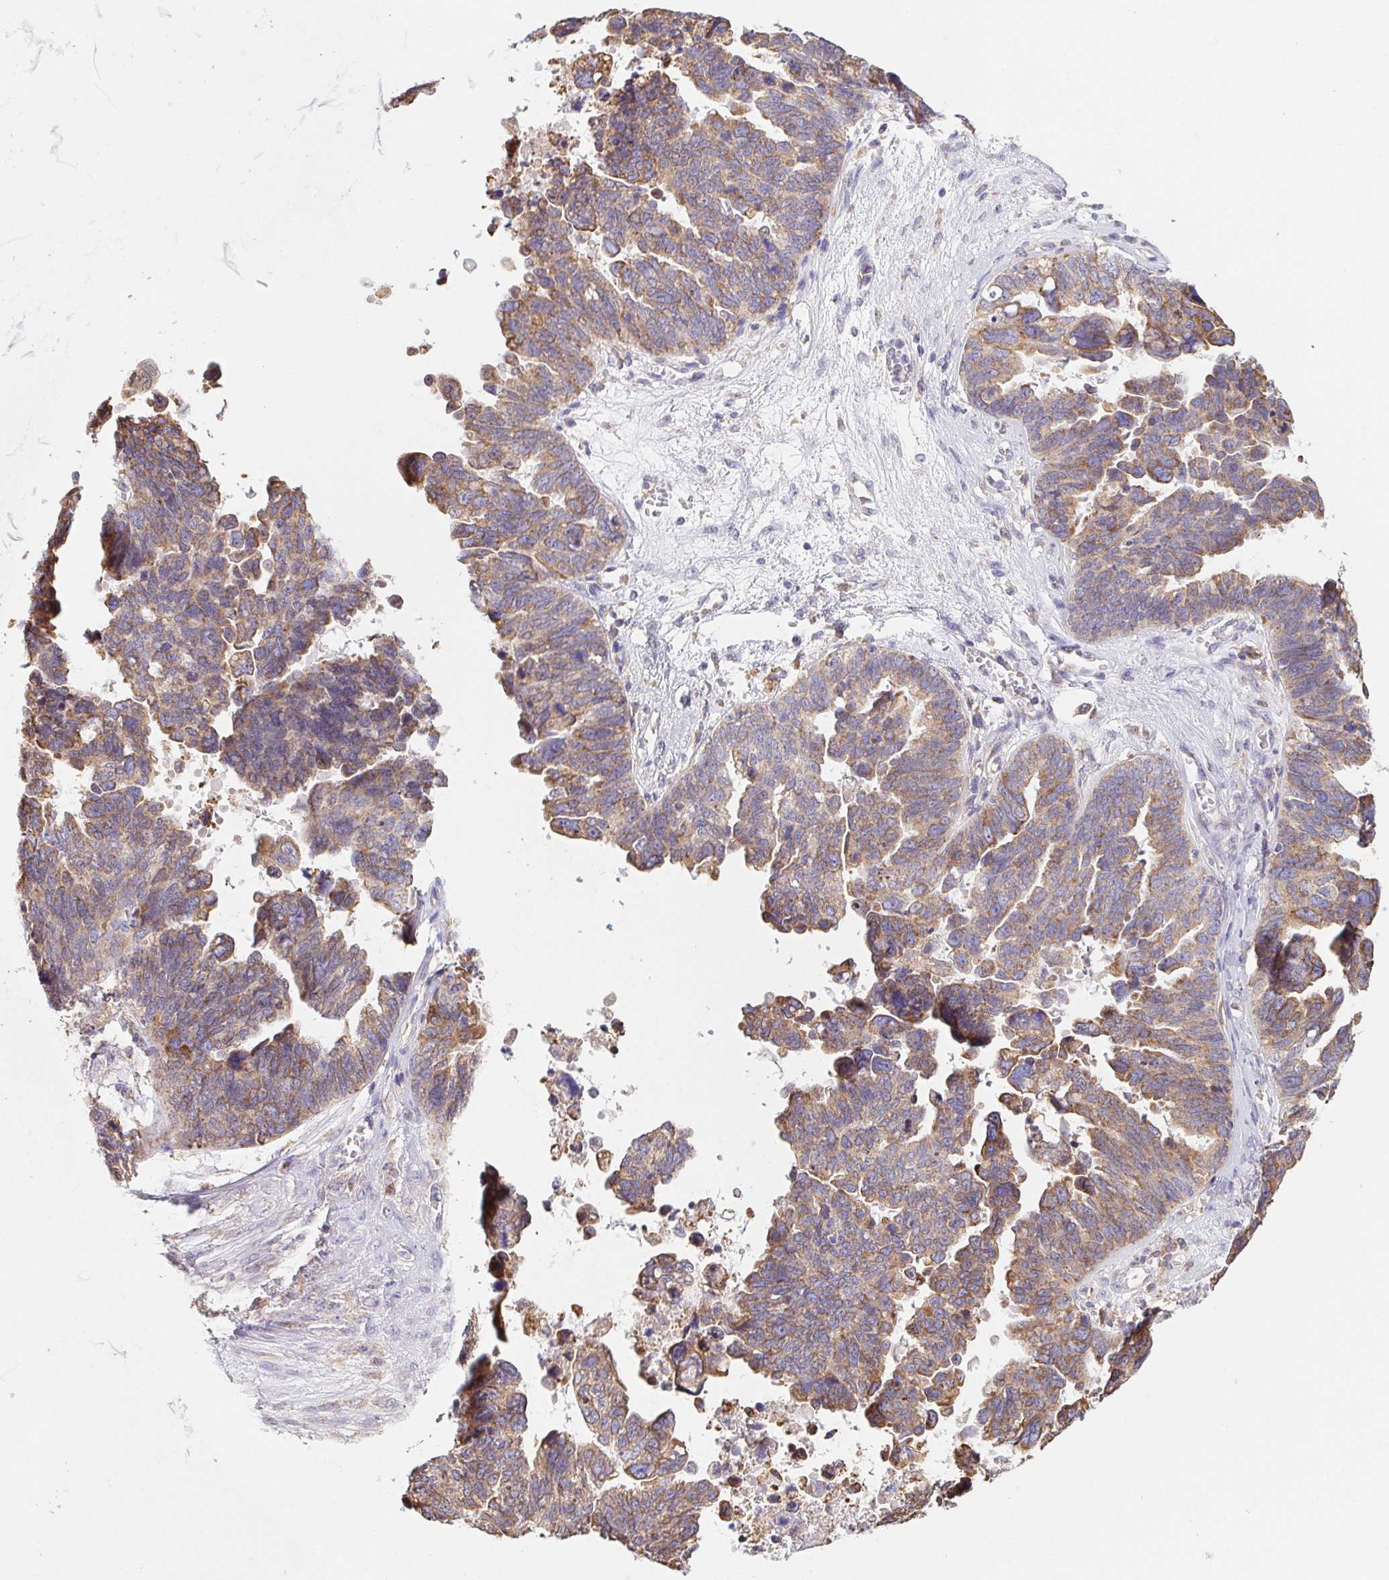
{"staining": {"intensity": "moderate", "quantity": ">75%", "location": "cytoplasmic/membranous"}, "tissue": "ovarian cancer", "cell_type": "Tumor cells", "image_type": "cancer", "snomed": [{"axis": "morphology", "description": "Cystadenocarcinoma, serous, NOS"}, {"axis": "topography", "description": "Ovary"}], "caption": "Ovarian serous cystadenocarcinoma stained for a protein (brown) demonstrates moderate cytoplasmic/membranous positive positivity in about >75% of tumor cells.", "gene": "ADAM8", "patient": {"sex": "female", "age": 60}}